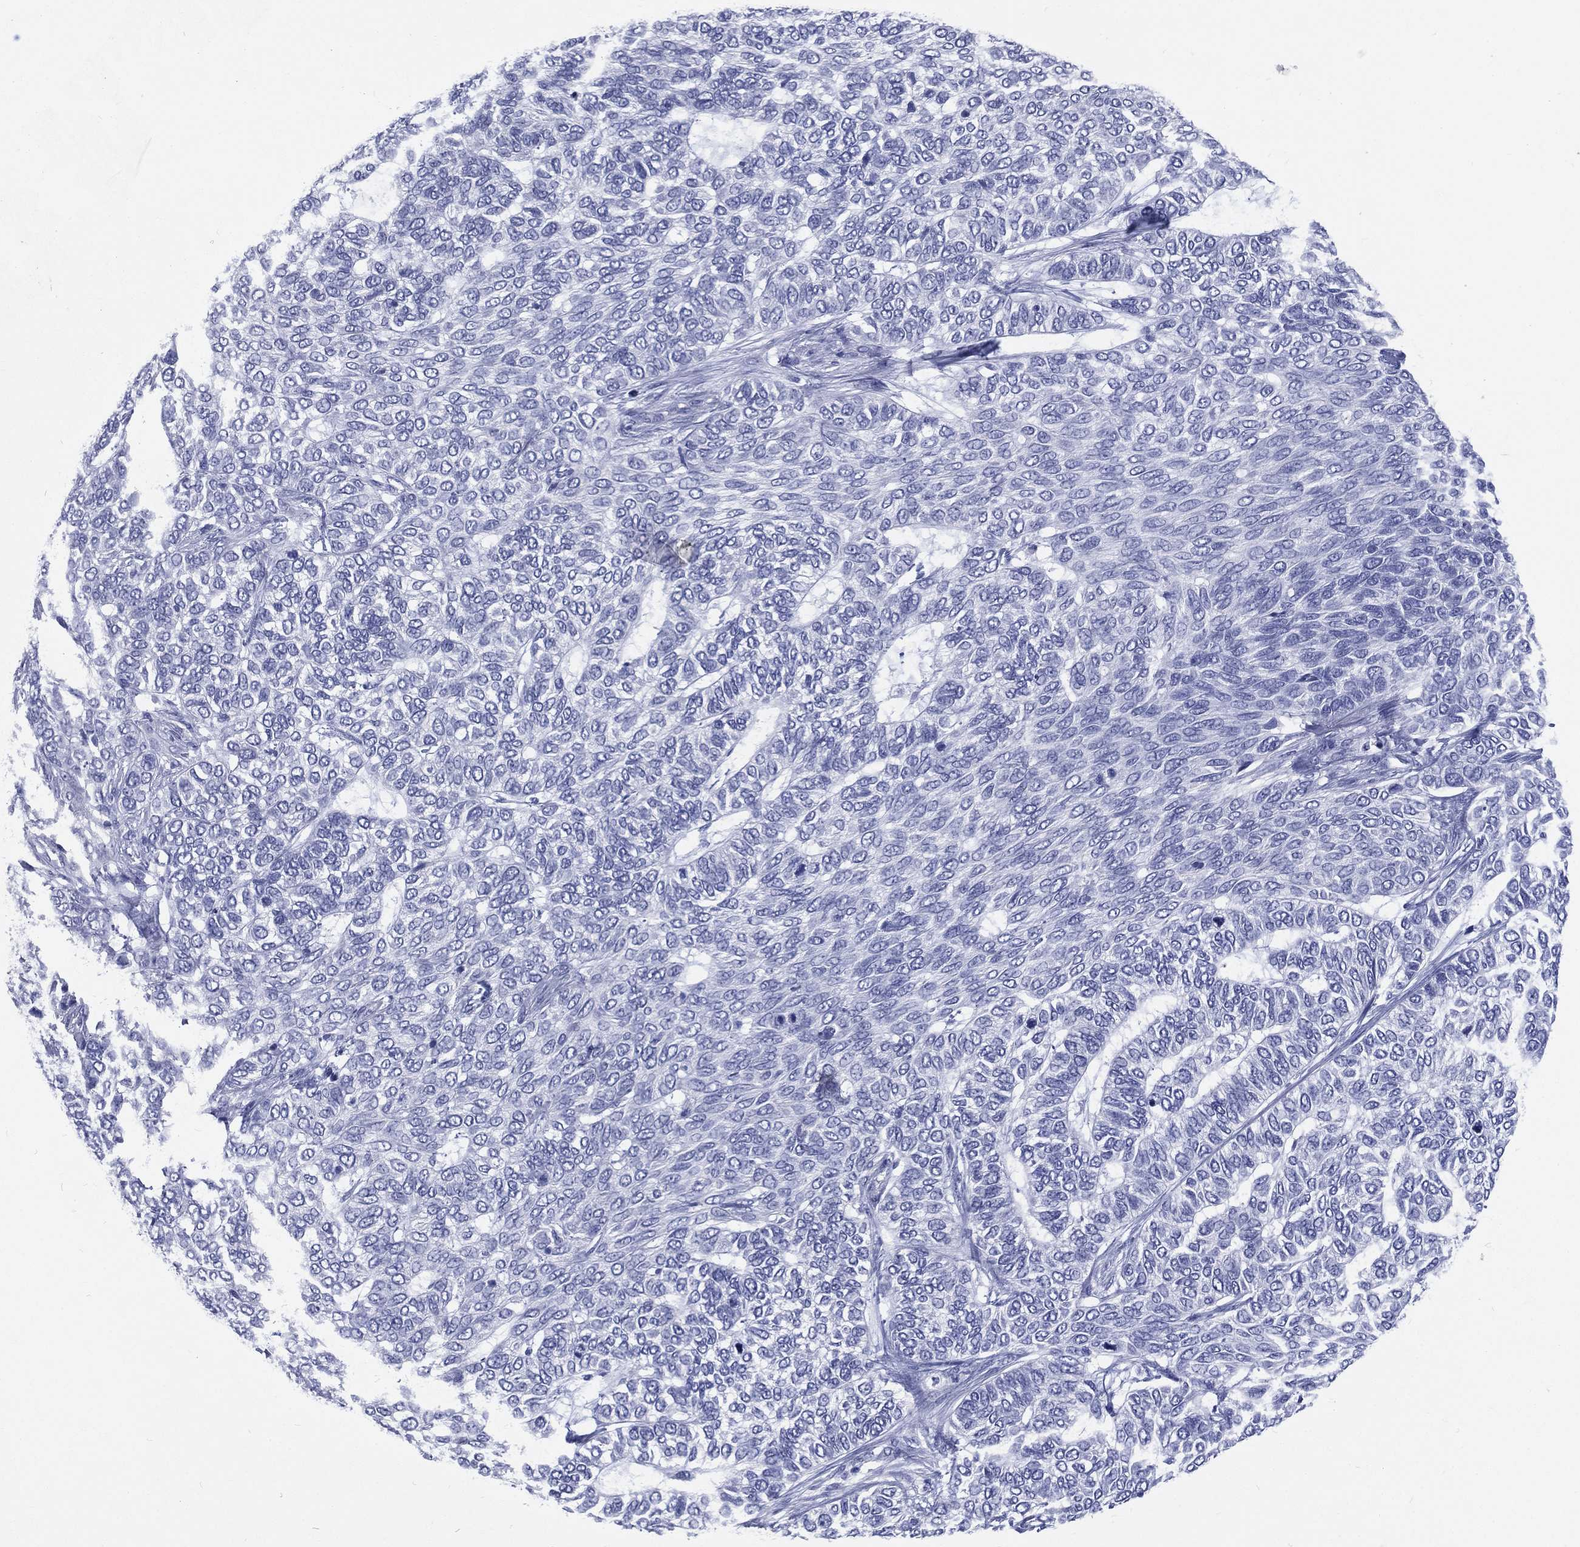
{"staining": {"intensity": "negative", "quantity": "none", "location": "none"}, "tissue": "skin cancer", "cell_type": "Tumor cells", "image_type": "cancer", "snomed": [{"axis": "morphology", "description": "Basal cell carcinoma"}, {"axis": "topography", "description": "Skin"}], "caption": "IHC image of neoplastic tissue: skin basal cell carcinoma stained with DAB demonstrates no significant protein staining in tumor cells. The staining was performed using DAB (3,3'-diaminobenzidine) to visualize the protein expression in brown, while the nuclei were stained in blue with hematoxylin (Magnification: 20x).", "gene": "RSPH4A", "patient": {"sex": "female", "age": 65}}